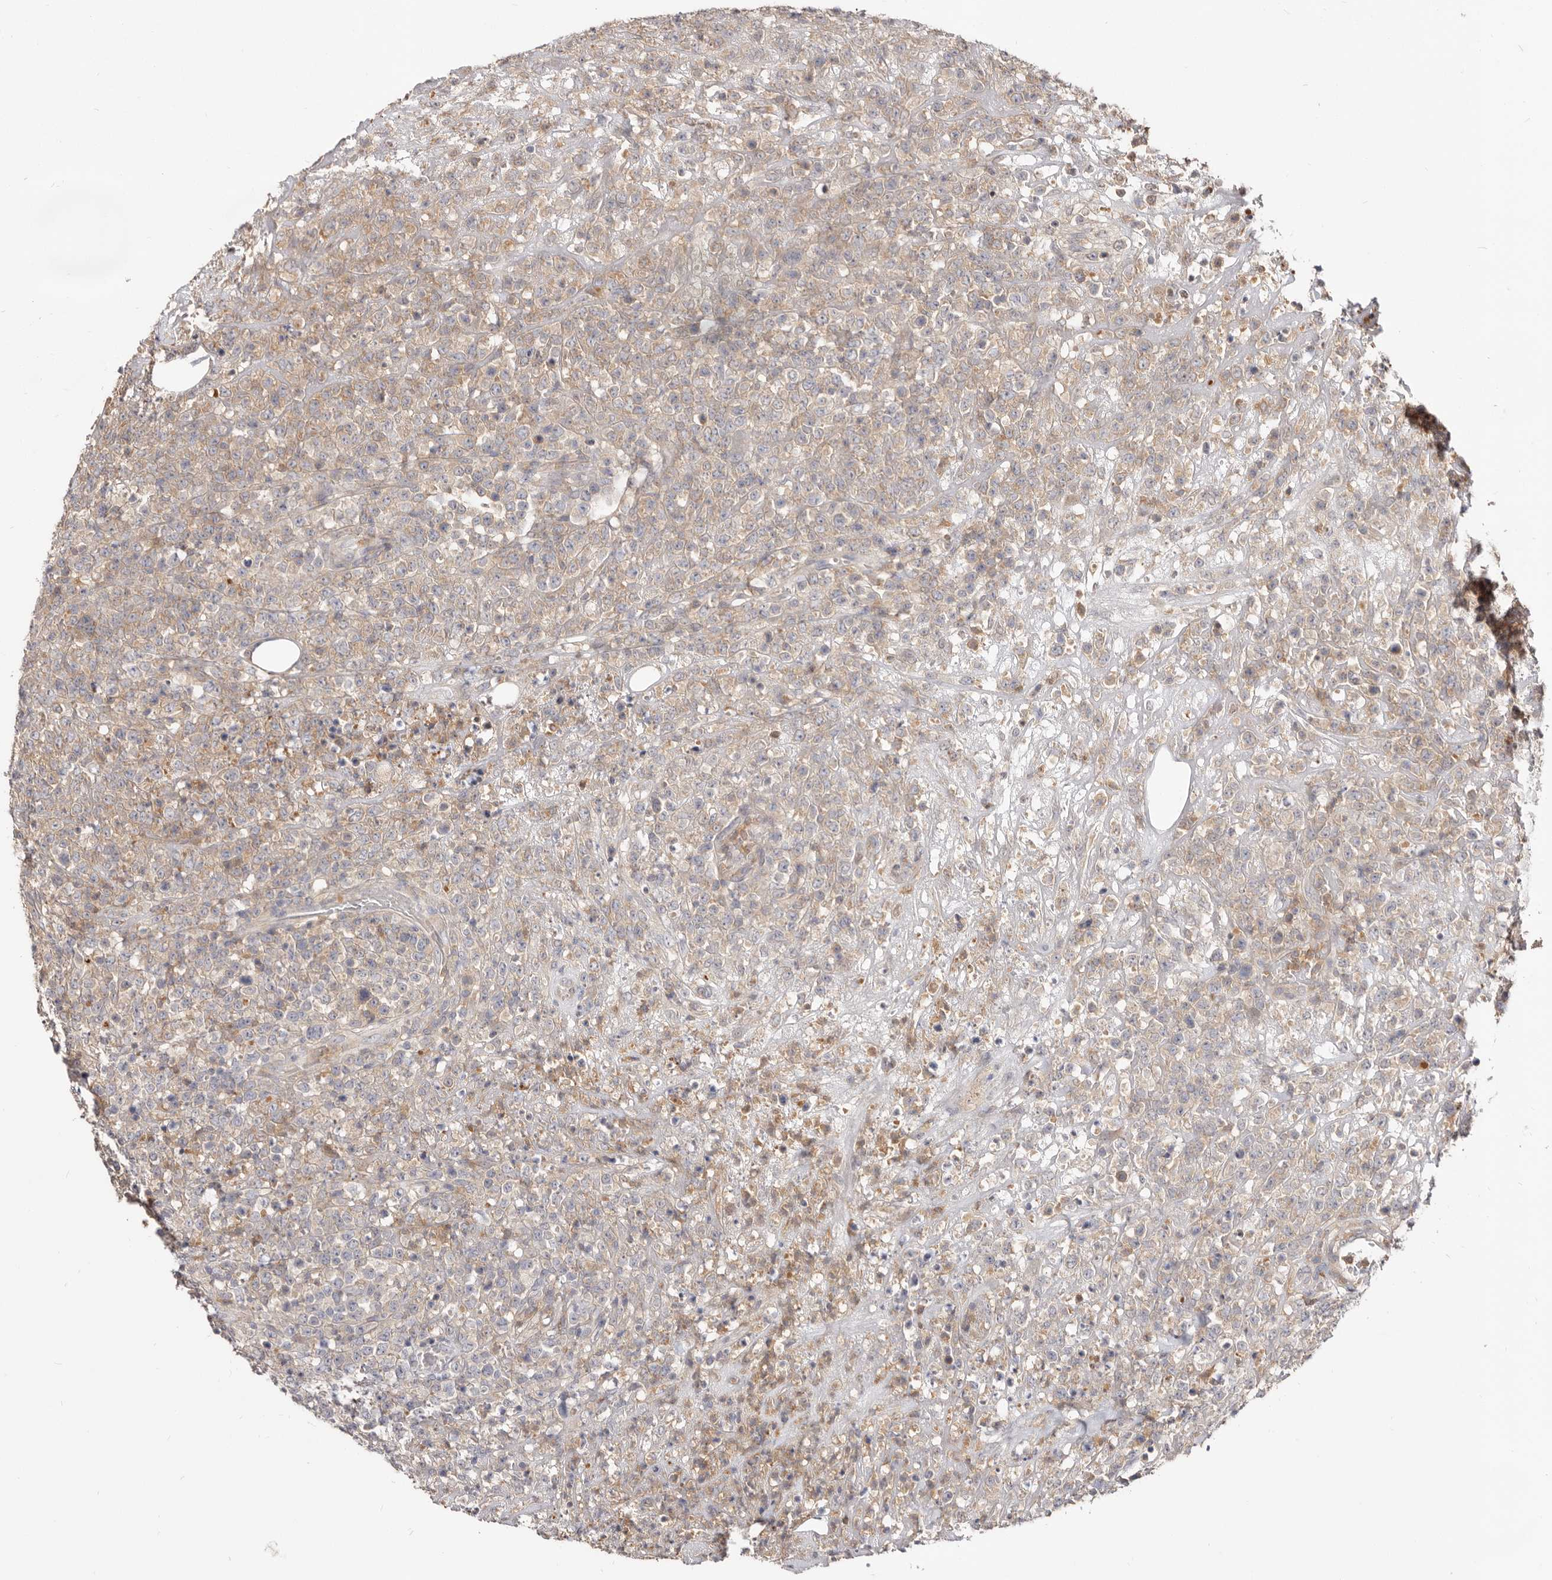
{"staining": {"intensity": "weak", "quantity": "25%-75%", "location": "cytoplasmic/membranous"}, "tissue": "lymphoma", "cell_type": "Tumor cells", "image_type": "cancer", "snomed": [{"axis": "morphology", "description": "Malignant lymphoma, non-Hodgkin's type, High grade"}, {"axis": "topography", "description": "Colon"}], "caption": "Lymphoma stained with a brown dye shows weak cytoplasmic/membranous positive positivity in approximately 25%-75% of tumor cells.", "gene": "TC2N", "patient": {"sex": "female", "age": 53}}